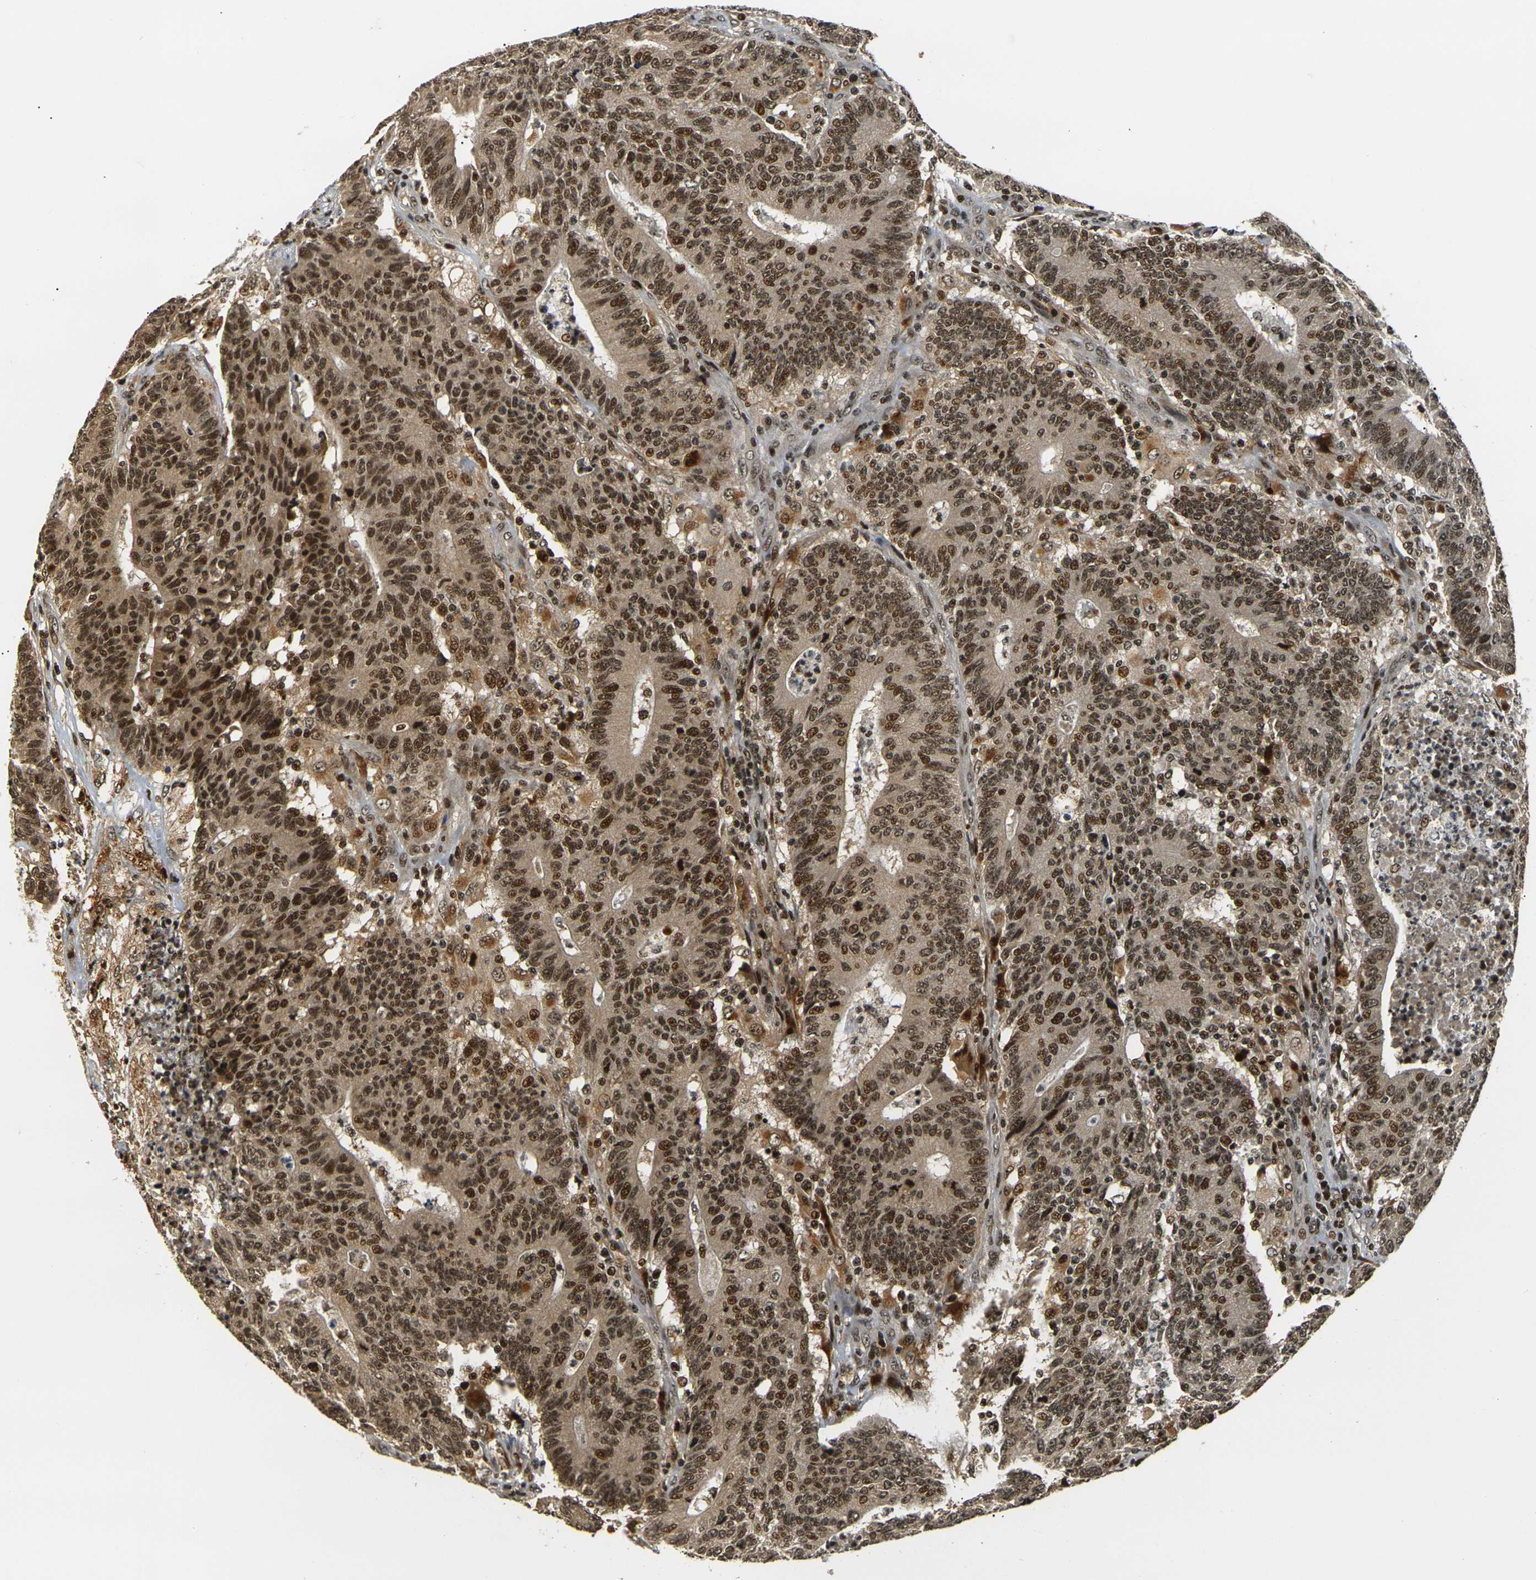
{"staining": {"intensity": "strong", "quantity": ">75%", "location": "cytoplasmic/membranous,nuclear"}, "tissue": "colorectal cancer", "cell_type": "Tumor cells", "image_type": "cancer", "snomed": [{"axis": "morphology", "description": "Normal tissue, NOS"}, {"axis": "morphology", "description": "Adenocarcinoma, NOS"}, {"axis": "topography", "description": "Colon"}], "caption": "Human colorectal cancer (adenocarcinoma) stained for a protein (brown) displays strong cytoplasmic/membranous and nuclear positive staining in about >75% of tumor cells.", "gene": "ACTL6A", "patient": {"sex": "female", "age": 75}}